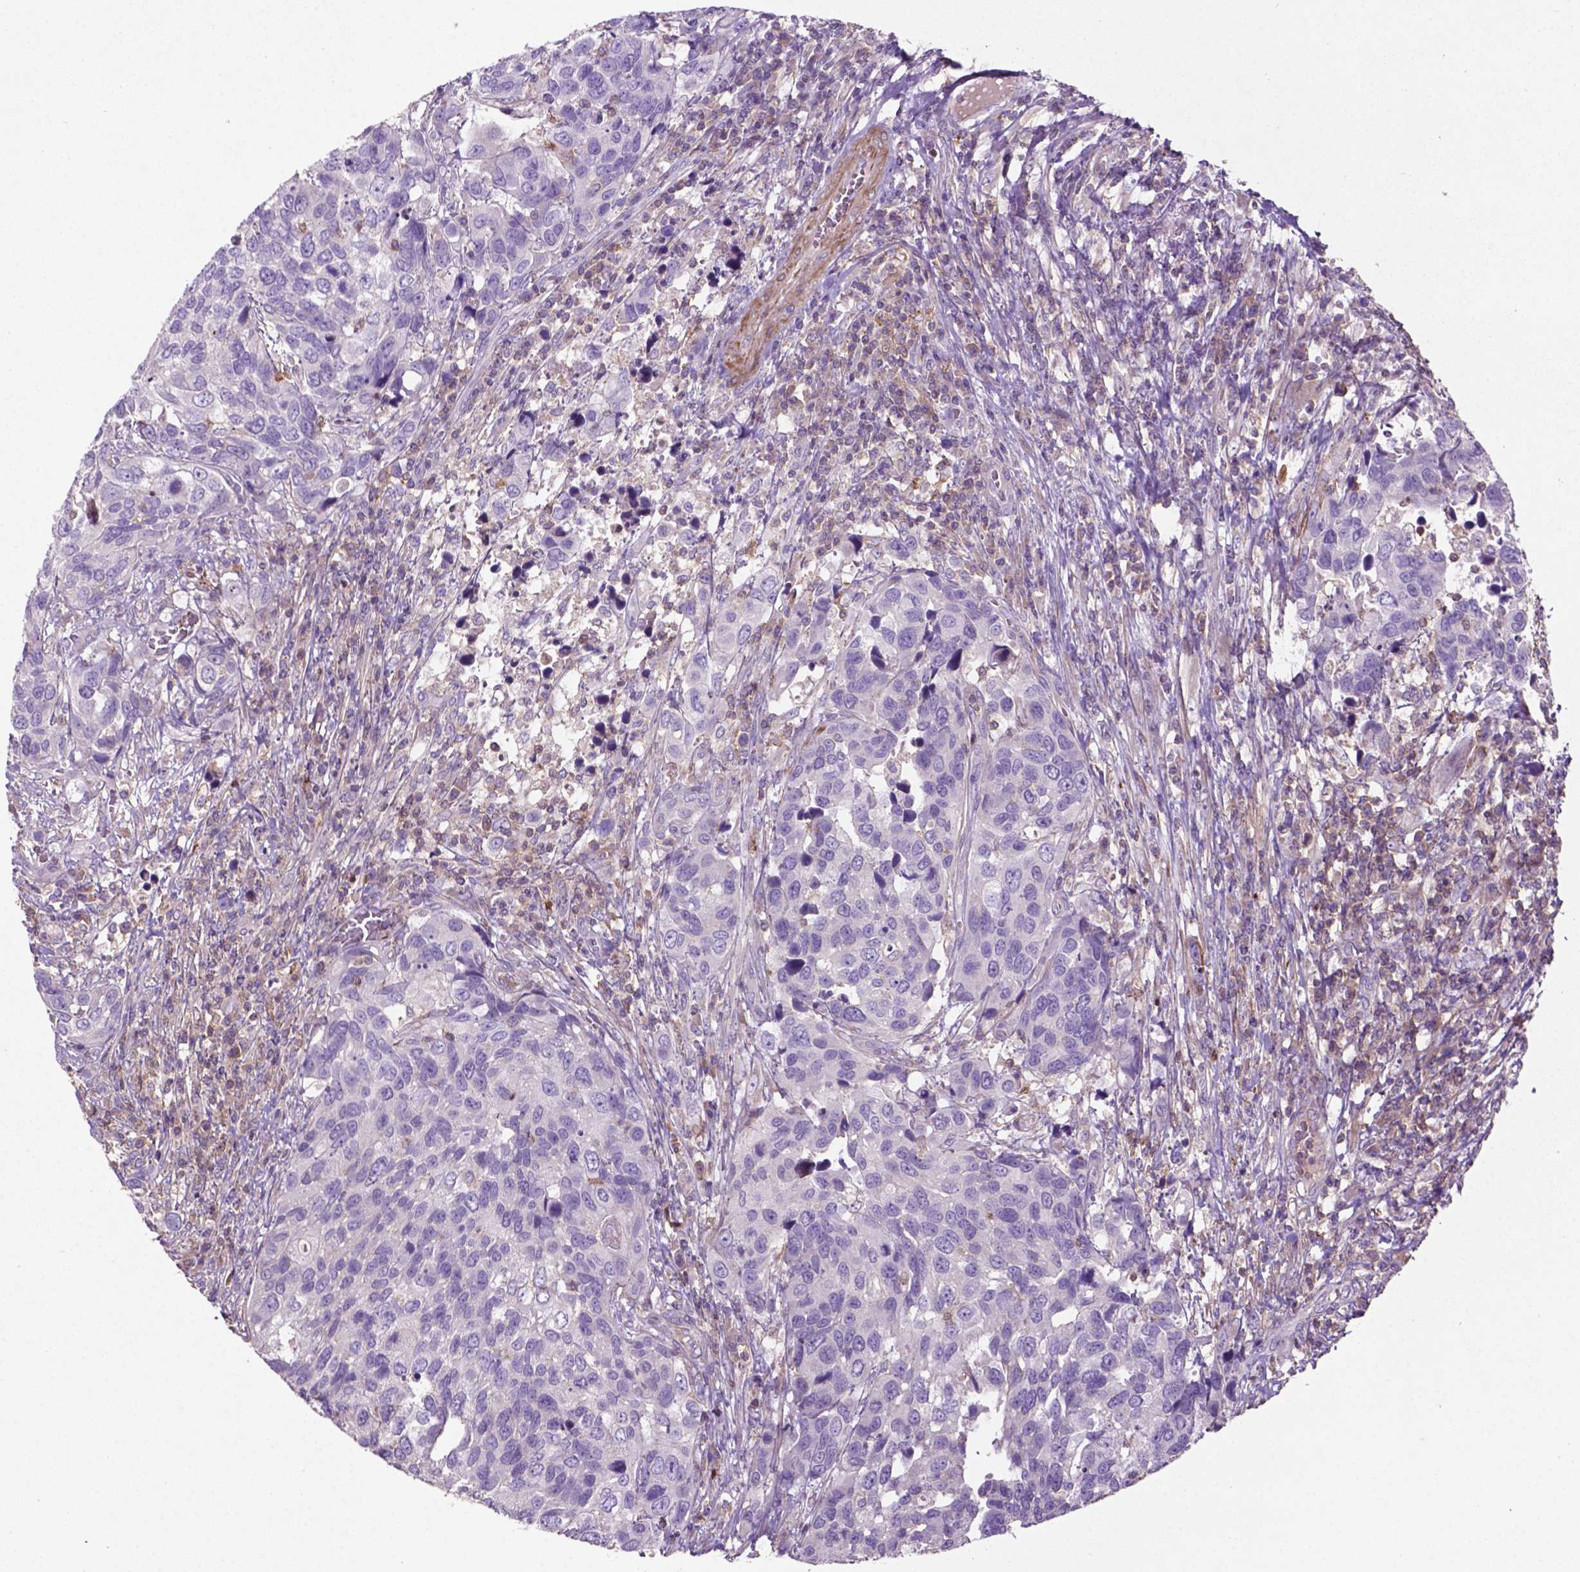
{"staining": {"intensity": "negative", "quantity": "none", "location": "none"}, "tissue": "urothelial cancer", "cell_type": "Tumor cells", "image_type": "cancer", "snomed": [{"axis": "morphology", "description": "Urothelial carcinoma, High grade"}, {"axis": "topography", "description": "Urinary bladder"}], "caption": "Tumor cells show no significant positivity in high-grade urothelial carcinoma.", "gene": "BMP4", "patient": {"sex": "male", "age": 60}}